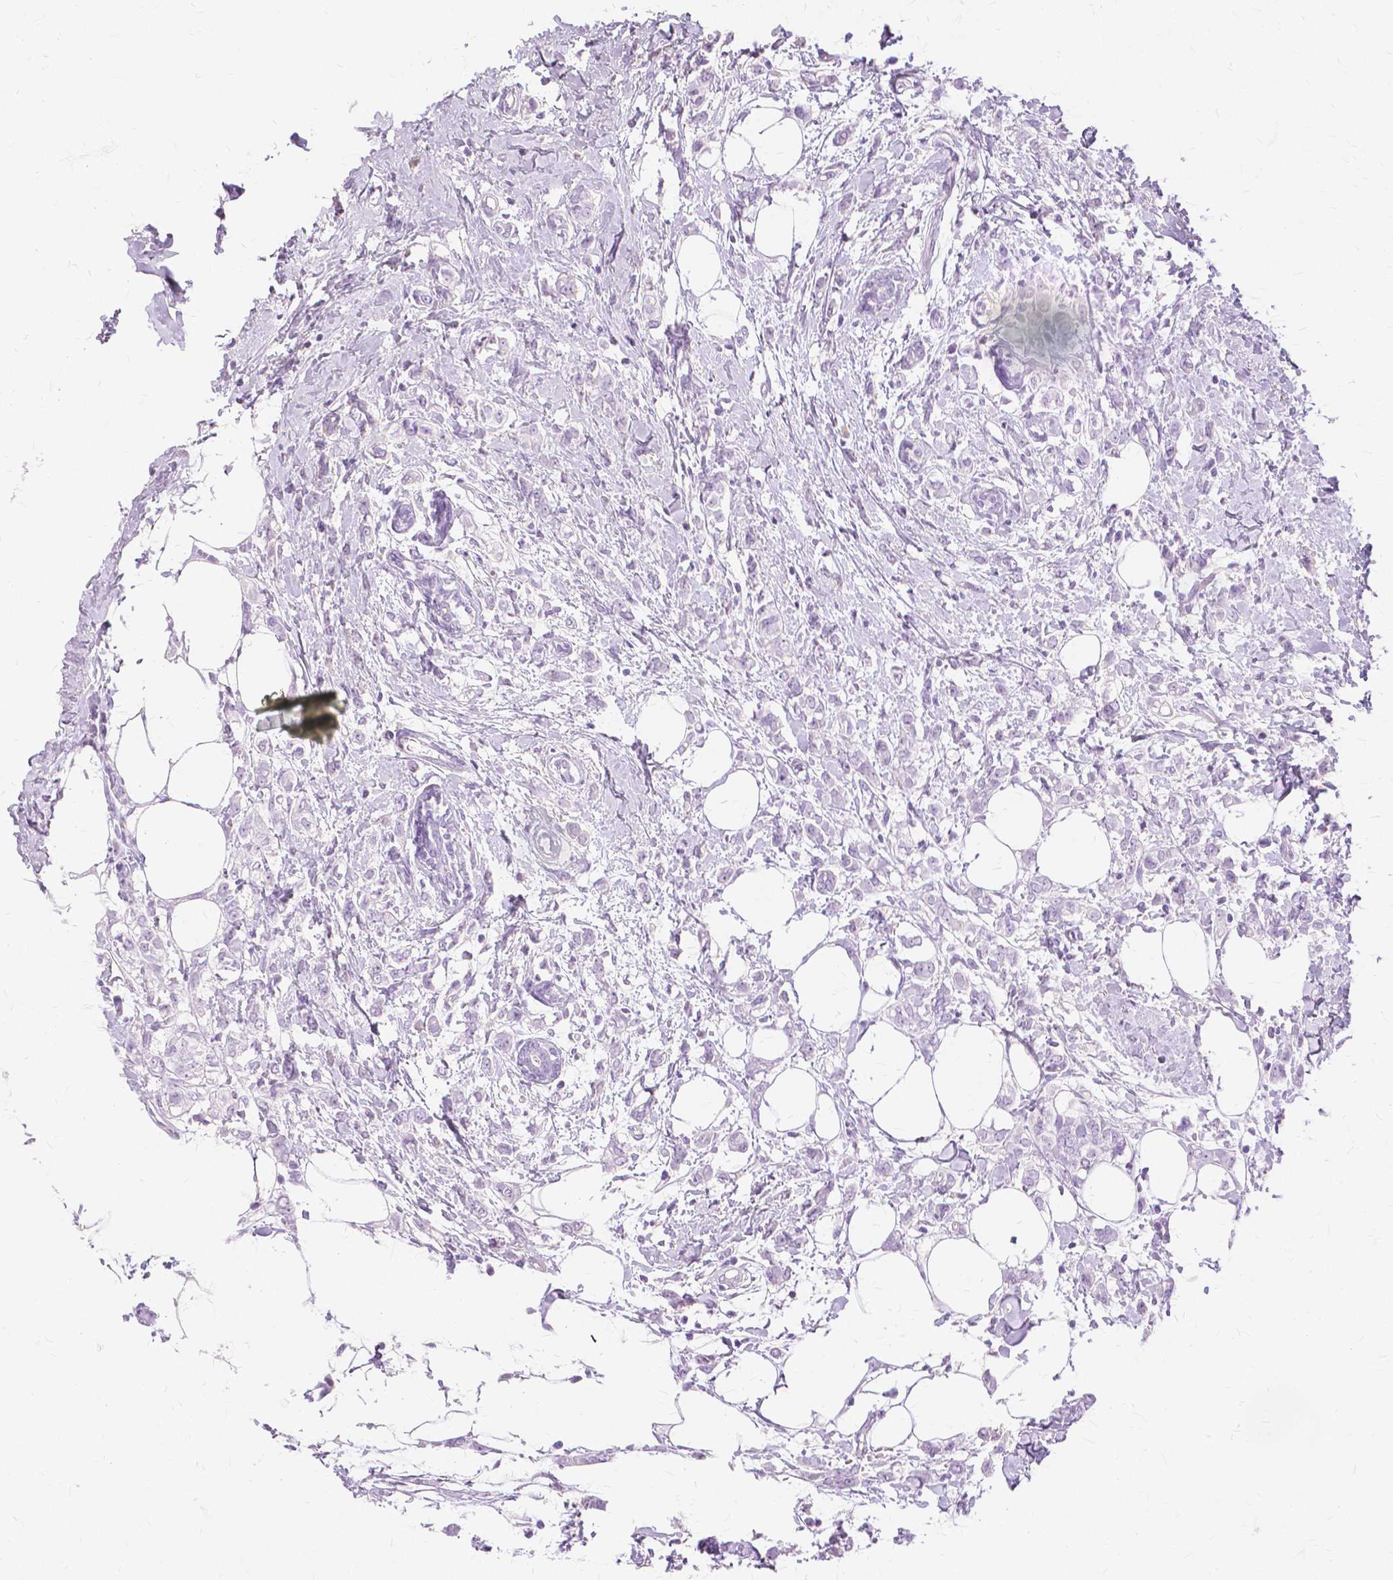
{"staining": {"intensity": "negative", "quantity": "none", "location": "none"}, "tissue": "breast cancer", "cell_type": "Tumor cells", "image_type": "cancer", "snomed": [{"axis": "morphology", "description": "Duct carcinoma"}, {"axis": "topography", "description": "Breast"}], "caption": "Immunohistochemistry (IHC) image of neoplastic tissue: human breast cancer (invasive ductal carcinoma) stained with DAB displays no significant protein staining in tumor cells.", "gene": "TGM1", "patient": {"sex": "female", "age": 40}}